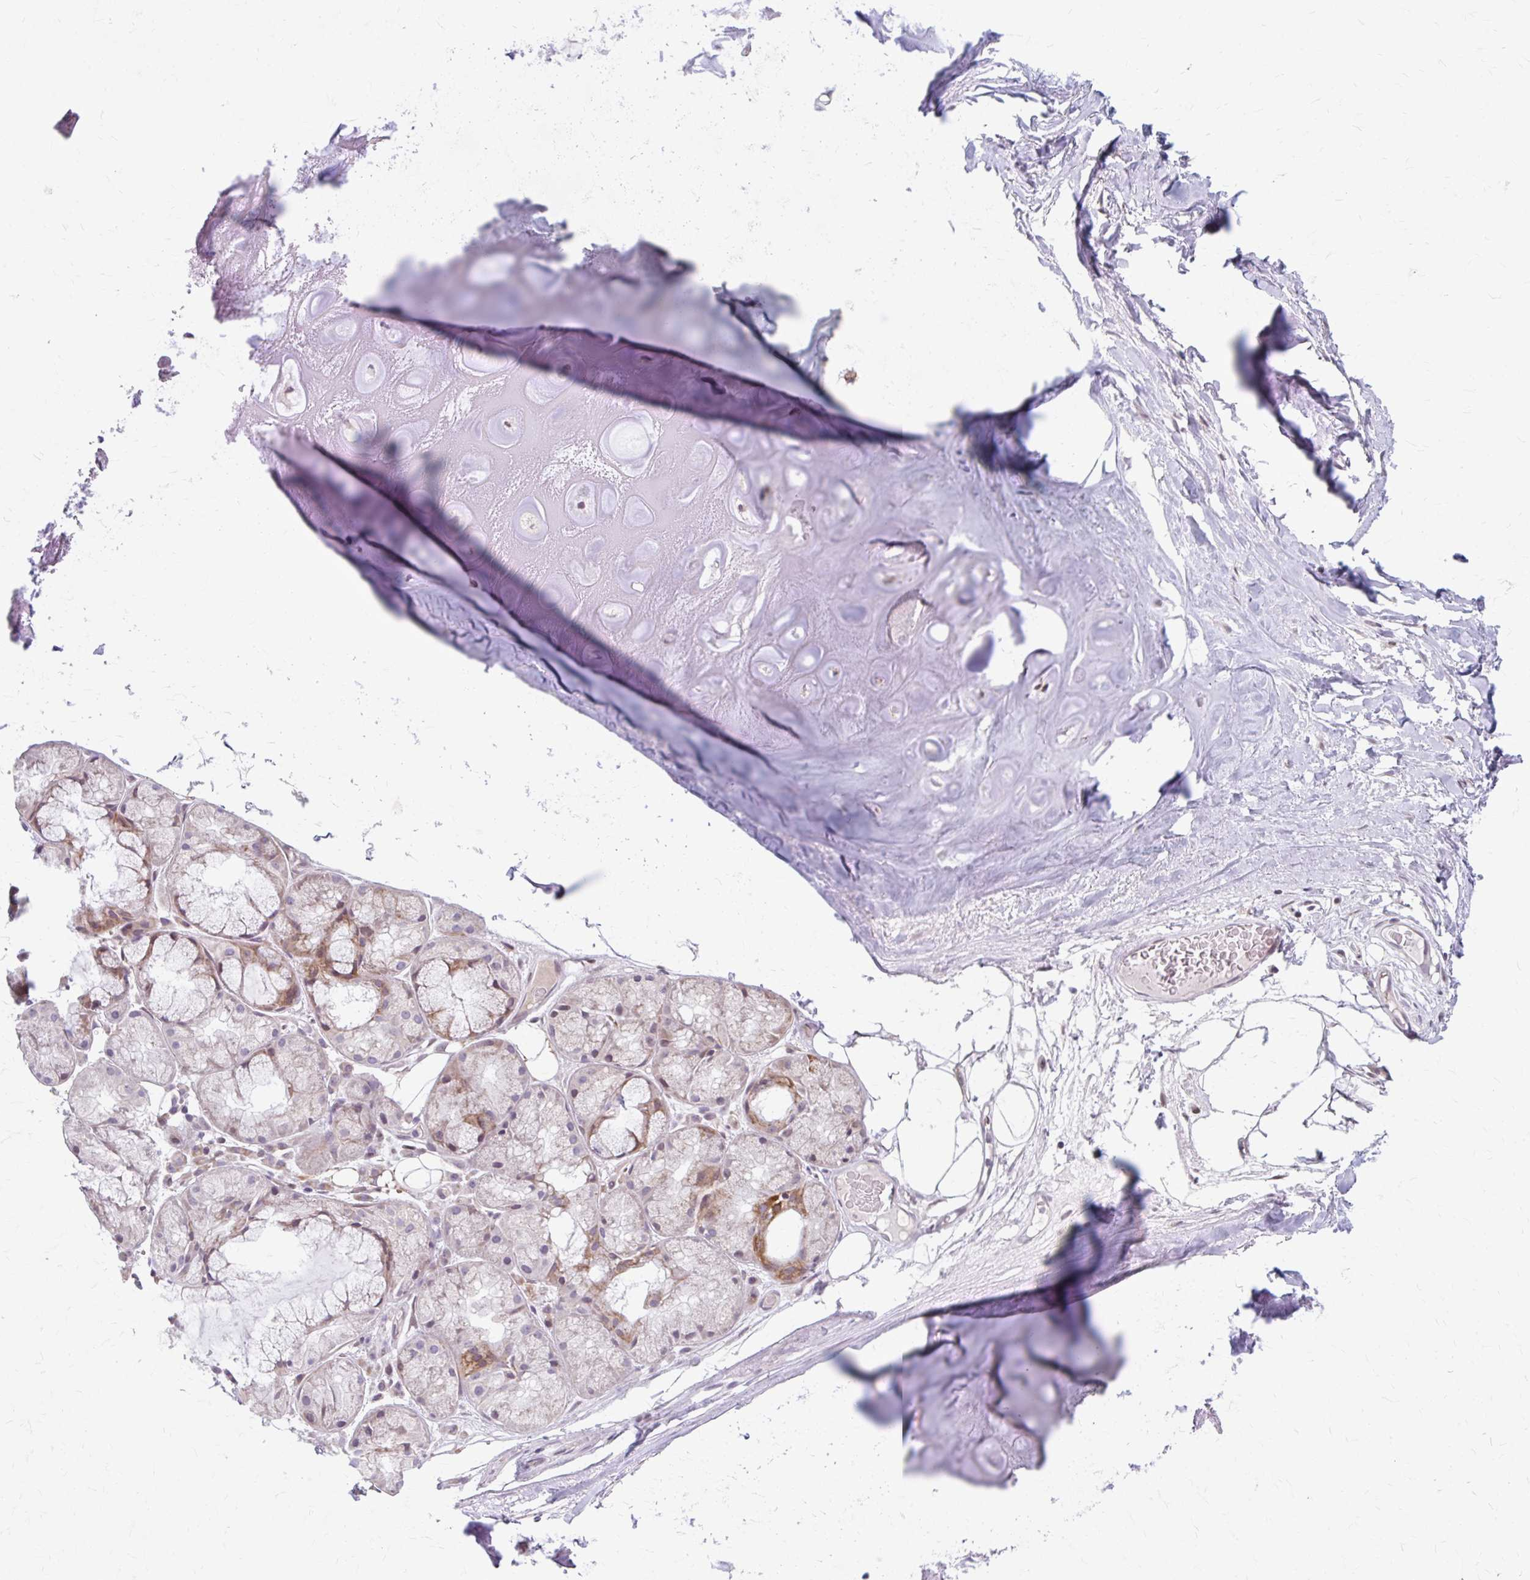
{"staining": {"intensity": "negative", "quantity": "none", "location": "none"}, "tissue": "adipose tissue", "cell_type": "Adipocytes", "image_type": "normal", "snomed": [{"axis": "morphology", "description": "Normal tissue, NOS"}, {"axis": "topography", "description": "Lymph node"}, {"axis": "topography", "description": "Cartilage tissue"}, {"axis": "topography", "description": "Nasopharynx"}], "caption": "High power microscopy image of an IHC photomicrograph of benign adipose tissue, revealing no significant staining in adipocytes. (DAB (3,3'-diaminobenzidine) IHC, high magnification).", "gene": "BEAN1", "patient": {"sex": "male", "age": 63}}